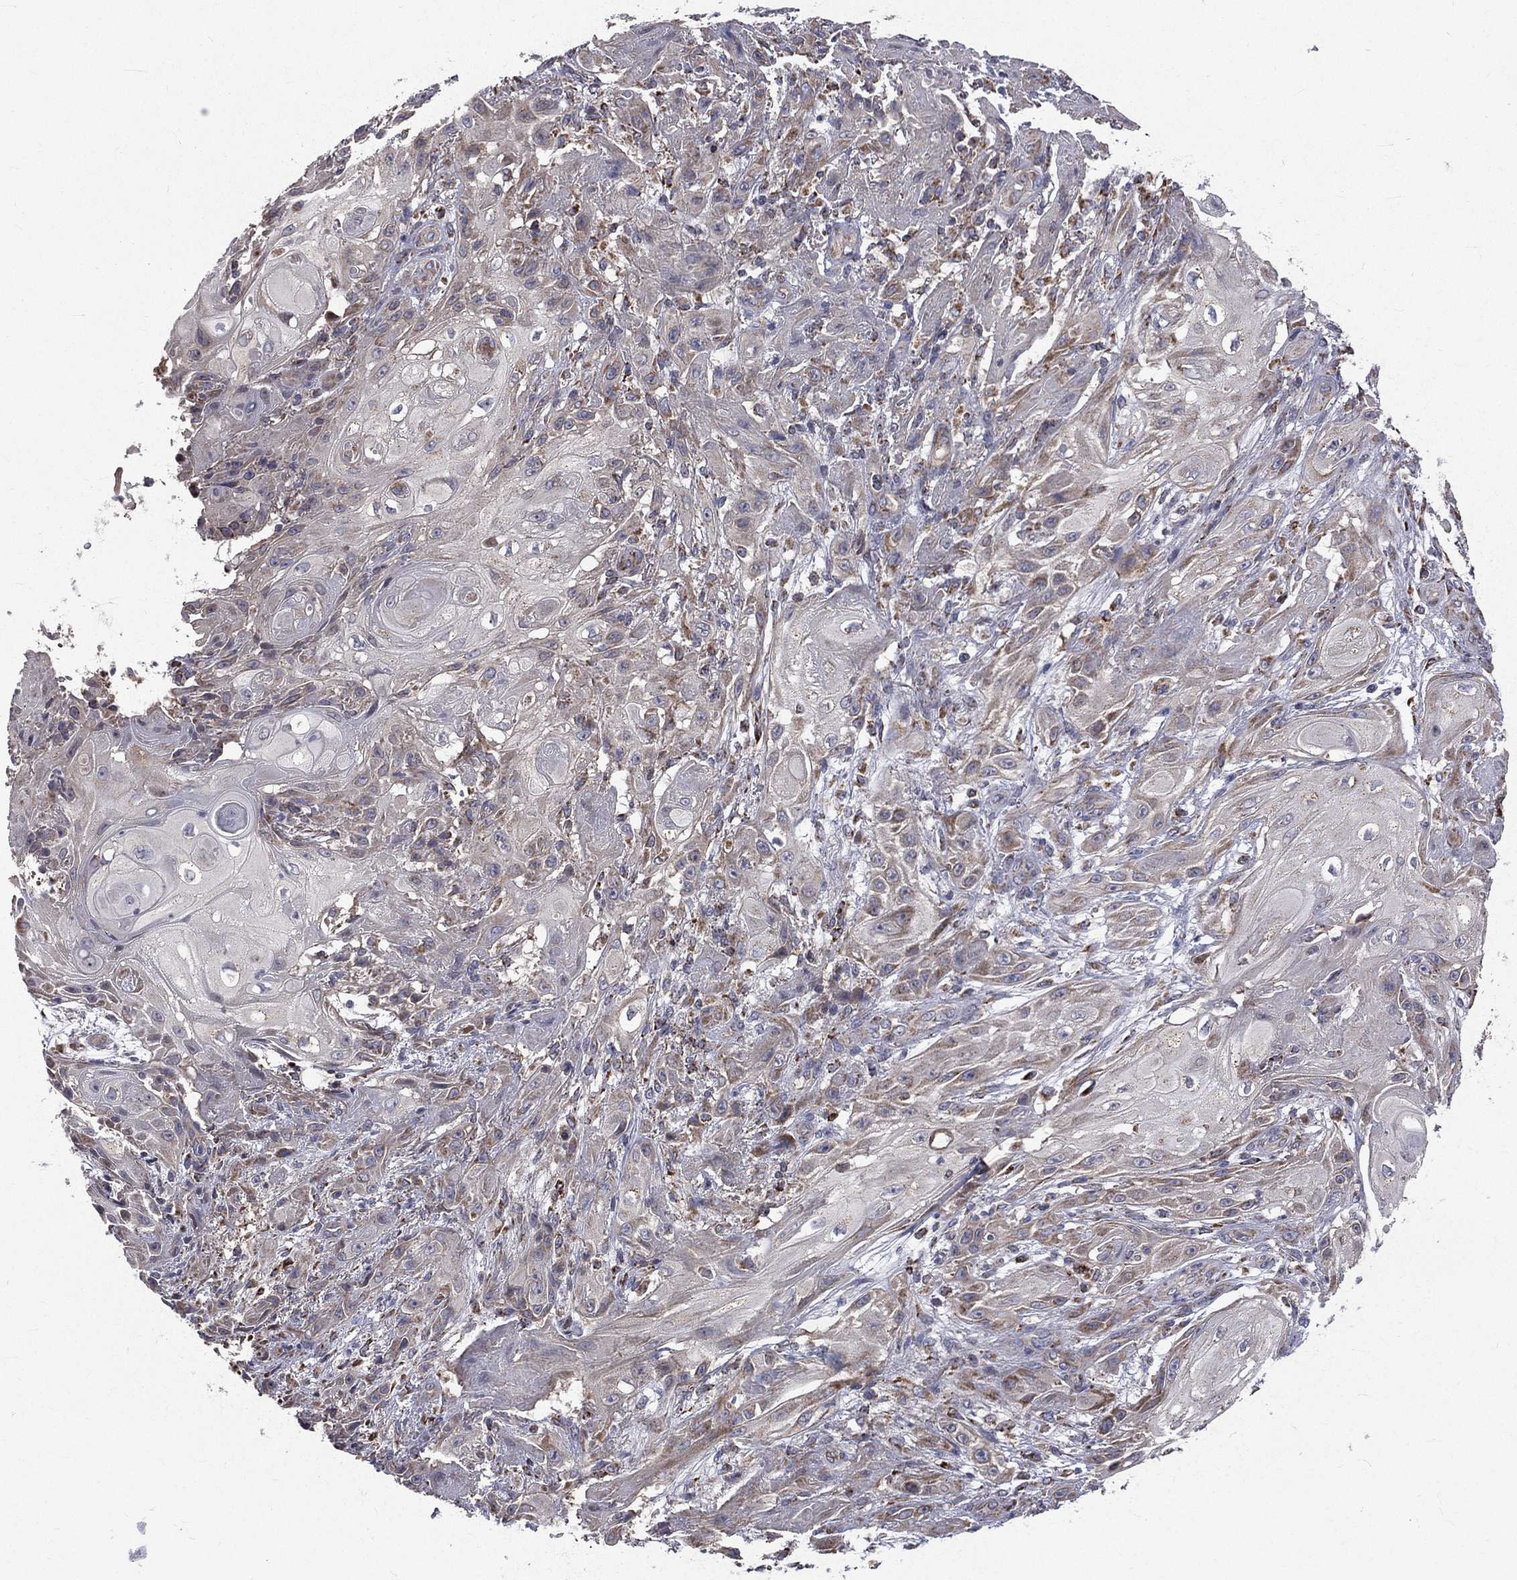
{"staining": {"intensity": "weak", "quantity": "<25%", "location": "cytoplasmic/membranous"}, "tissue": "skin cancer", "cell_type": "Tumor cells", "image_type": "cancer", "snomed": [{"axis": "morphology", "description": "Squamous cell carcinoma, NOS"}, {"axis": "topography", "description": "Skin"}], "caption": "This is a photomicrograph of IHC staining of skin squamous cell carcinoma, which shows no positivity in tumor cells.", "gene": "GPD1", "patient": {"sex": "male", "age": 62}}